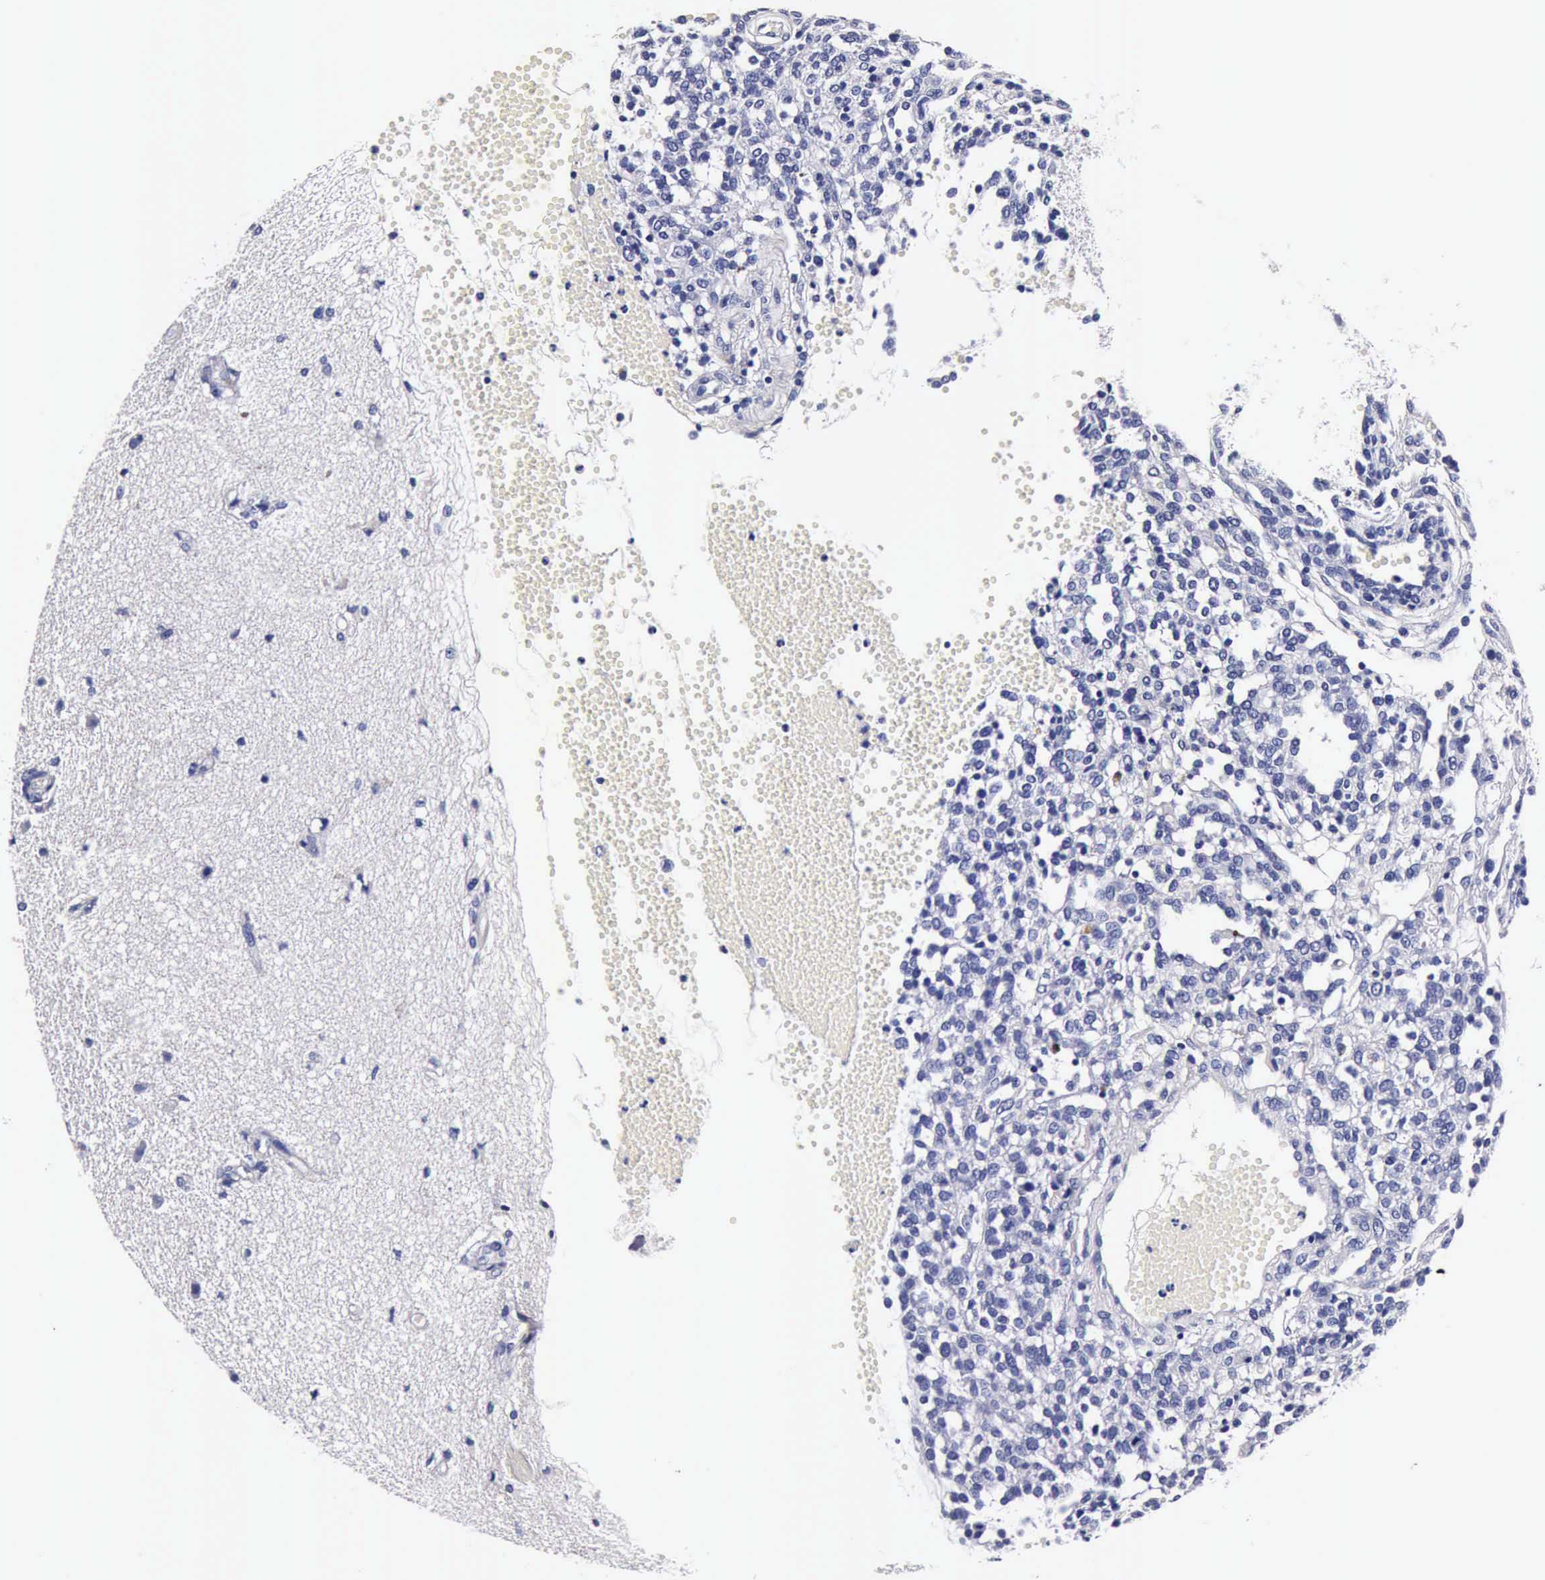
{"staining": {"intensity": "negative", "quantity": "none", "location": "none"}, "tissue": "glioma", "cell_type": "Tumor cells", "image_type": "cancer", "snomed": [{"axis": "morphology", "description": "Glioma, malignant, High grade"}, {"axis": "topography", "description": "Brain"}], "caption": "DAB (3,3'-diaminobenzidine) immunohistochemical staining of human glioma reveals no significant positivity in tumor cells.", "gene": "IAPP", "patient": {"sex": "male", "age": 66}}